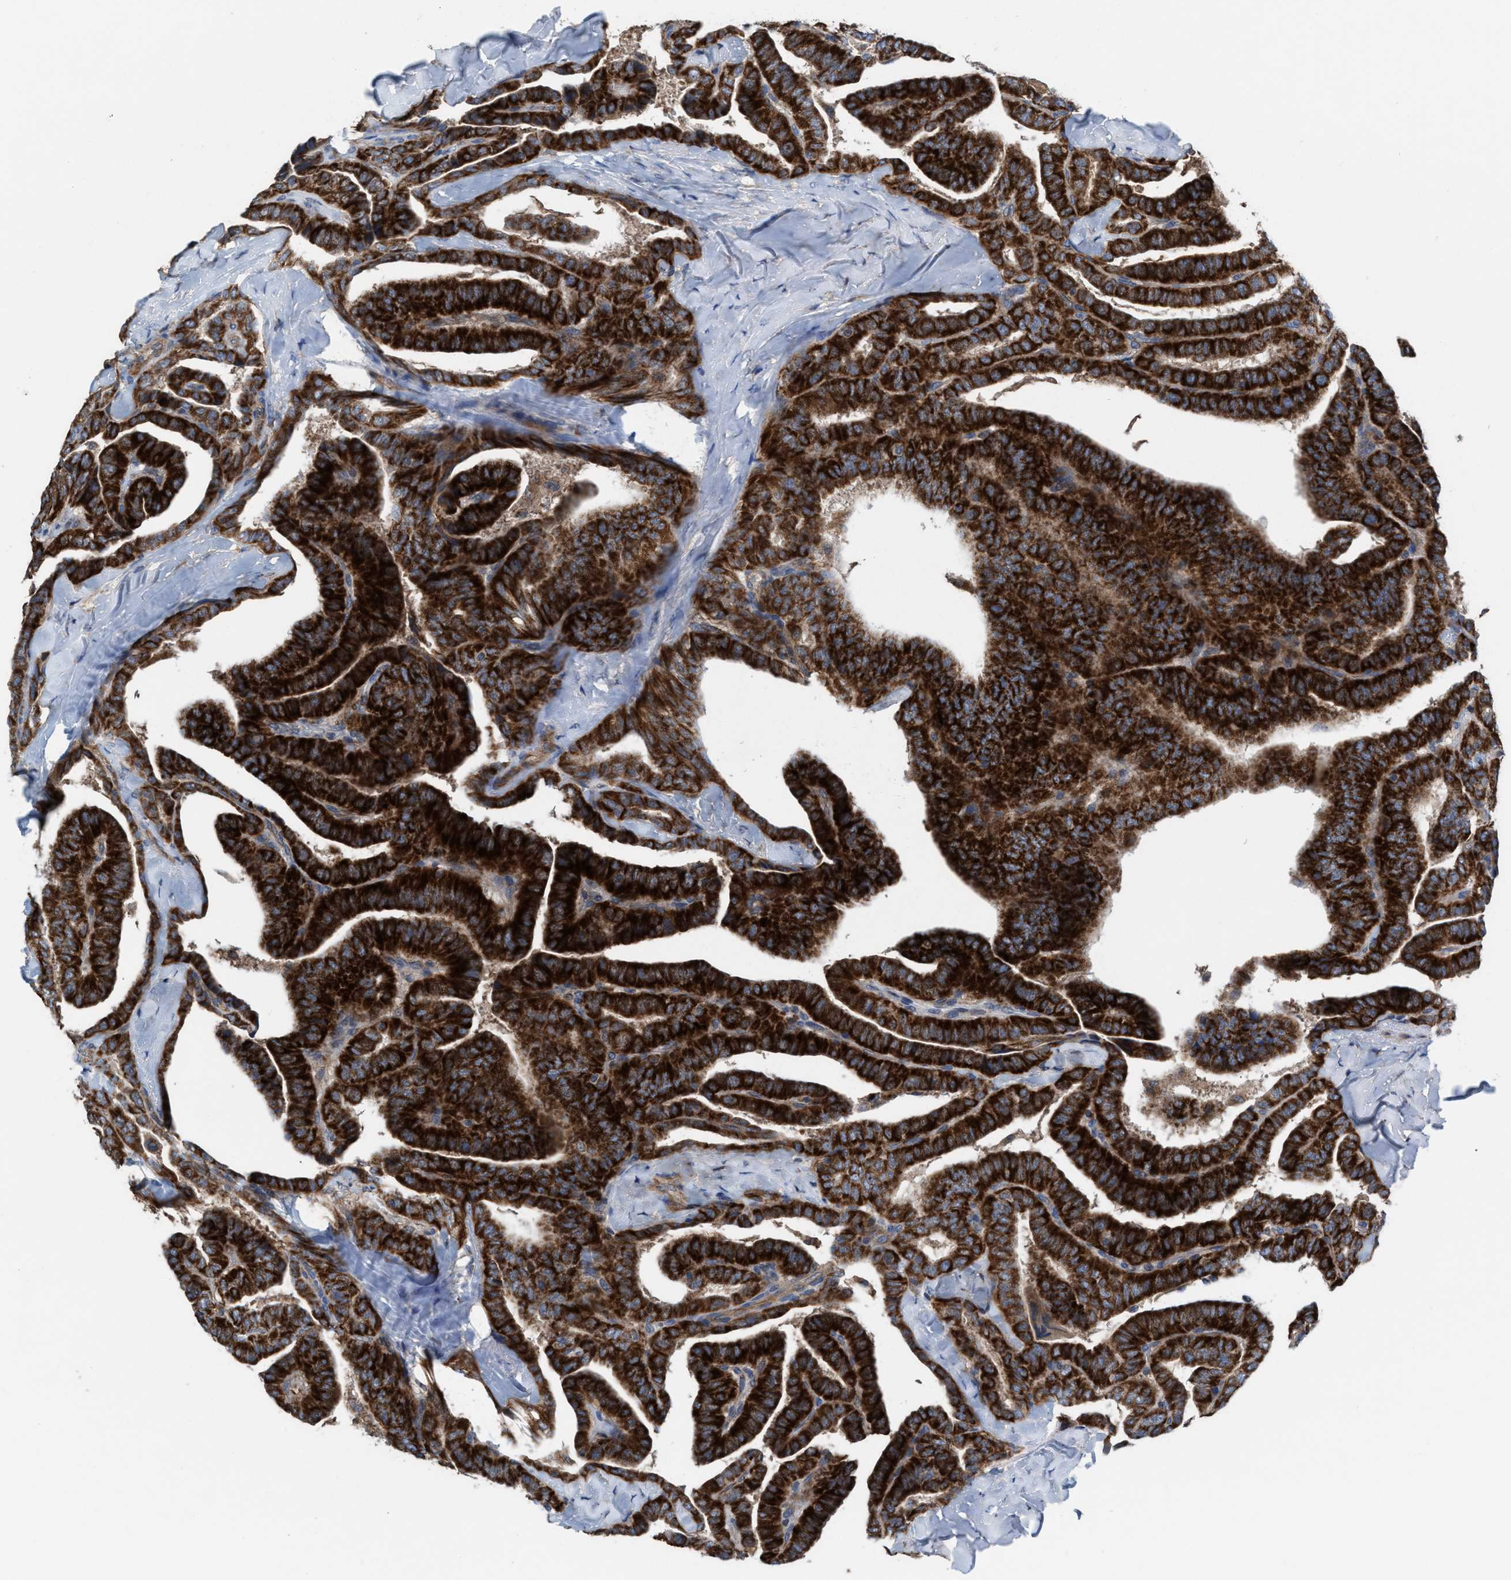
{"staining": {"intensity": "strong", "quantity": ">75%", "location": "cytoplasmic/membranous"}, "tissue": "thyroid cancer", "cell_type": "Tumor cells", "image_type": "cancer", "snomed": [{"axis": "morphology", "description": "Papillary adenocarcinoma, NOS"}, {"axis": "topography", "description": "Thyroid gland"}], "caption": "Protein expression analysis of human papillary adenocarcinoma (thyroid) reveals strong cytoplasmic/membranous positivity in about >75% of tumor cells.", "gene": "MRM1", "patient": {"sex": "male", "age": 77}}